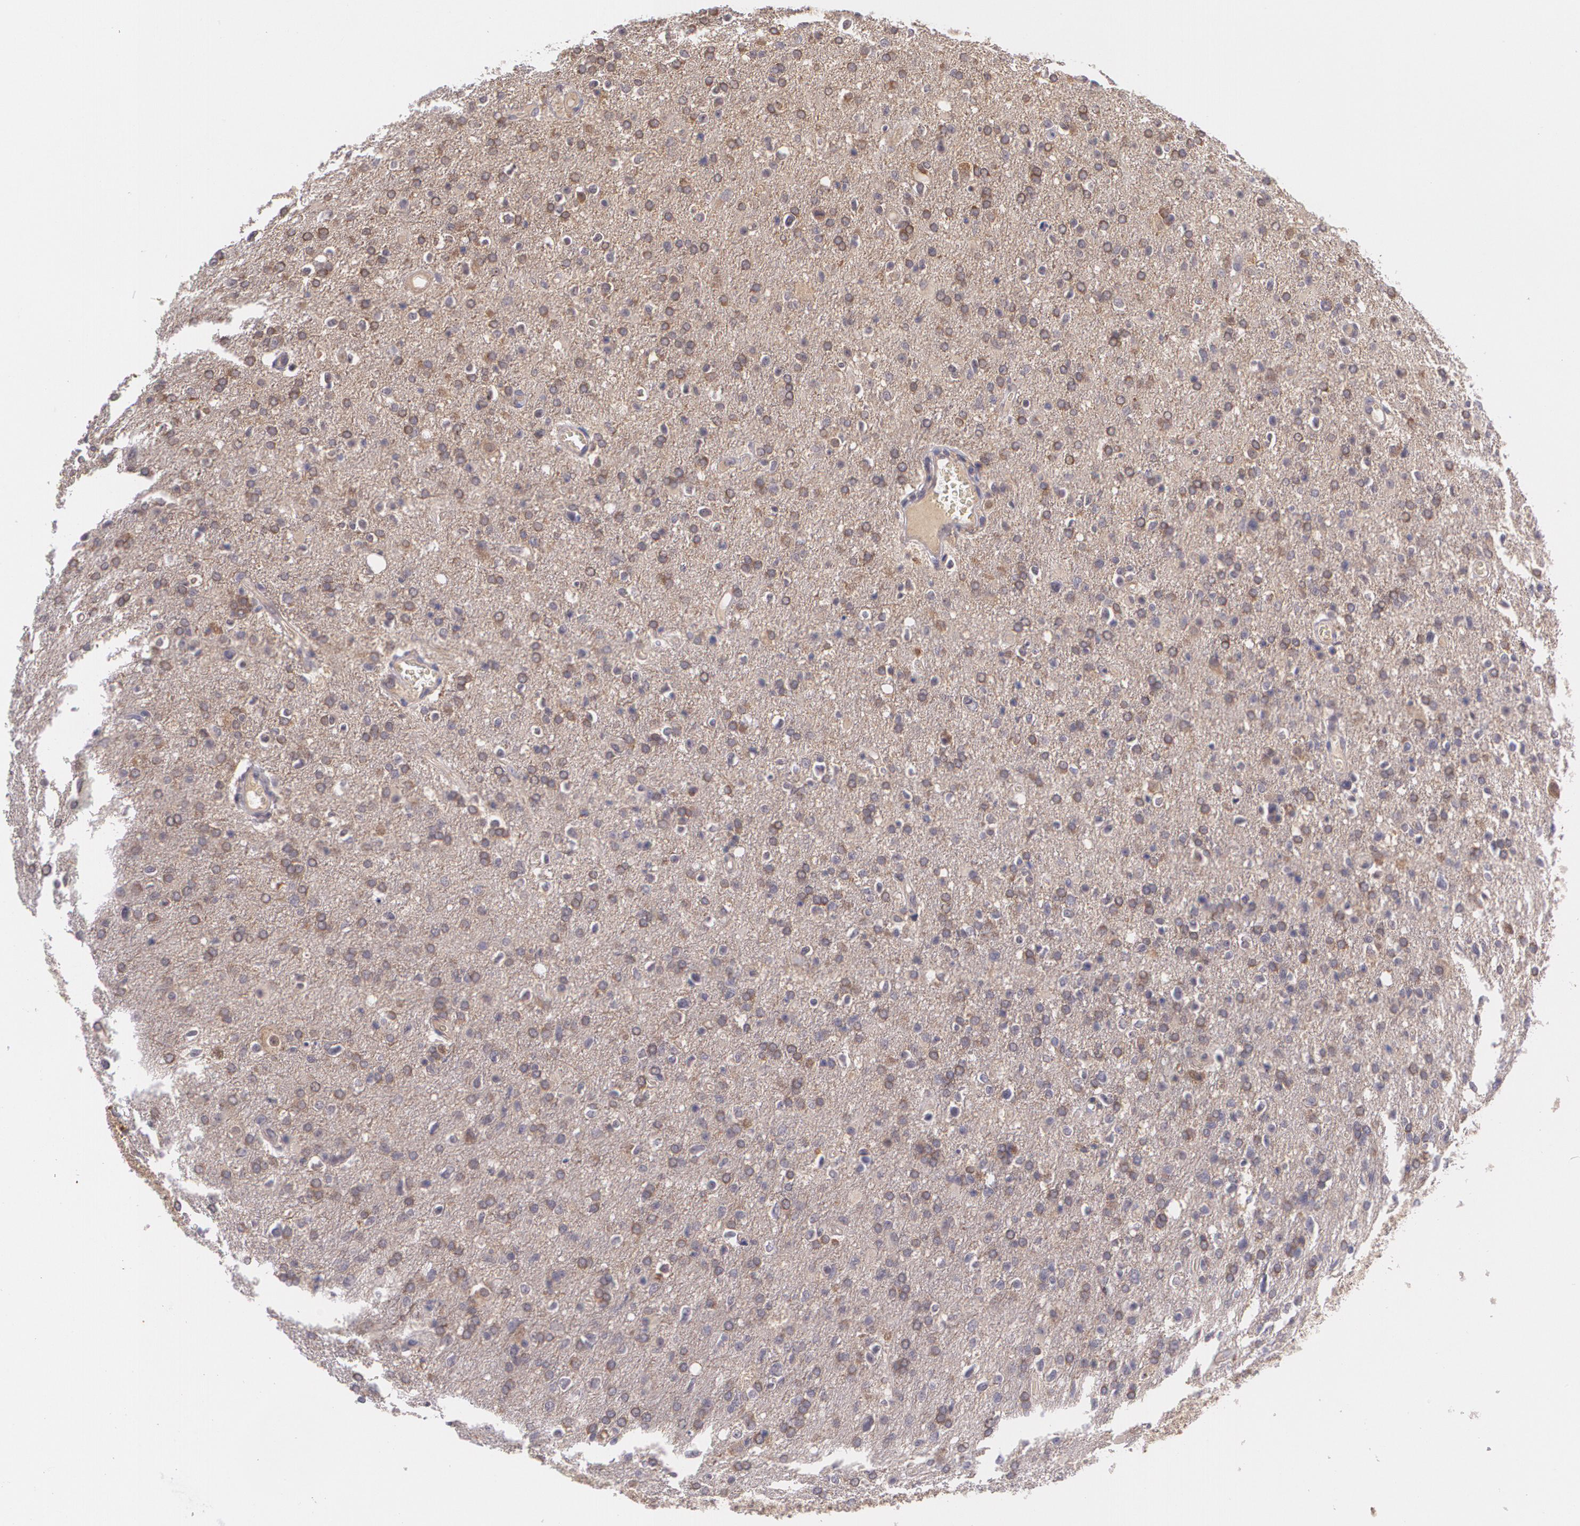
{"staining": {"intensity": "moderate", "quantity": ">75%", "location": "cytoplasmic/membranous"}, "tissue": "glioma", "cell_type": "Tumor cells", "image_type": "cancer", "snomed": [{"axis": "morphology", "description": "Glioma, malignant, High grade"}, {"axis": "topography", "description": "Brain"}], "caption": "The micrograph demonstrates staining of glioma, revealing moderate cytoplasmic/membranous protein staining (brown color) within tumor cells. (brown staining indicates protein expression, while blue staining denotes nuclei).", "gene": "CCL17", "patient": {"sex": "male", "age": 33}}